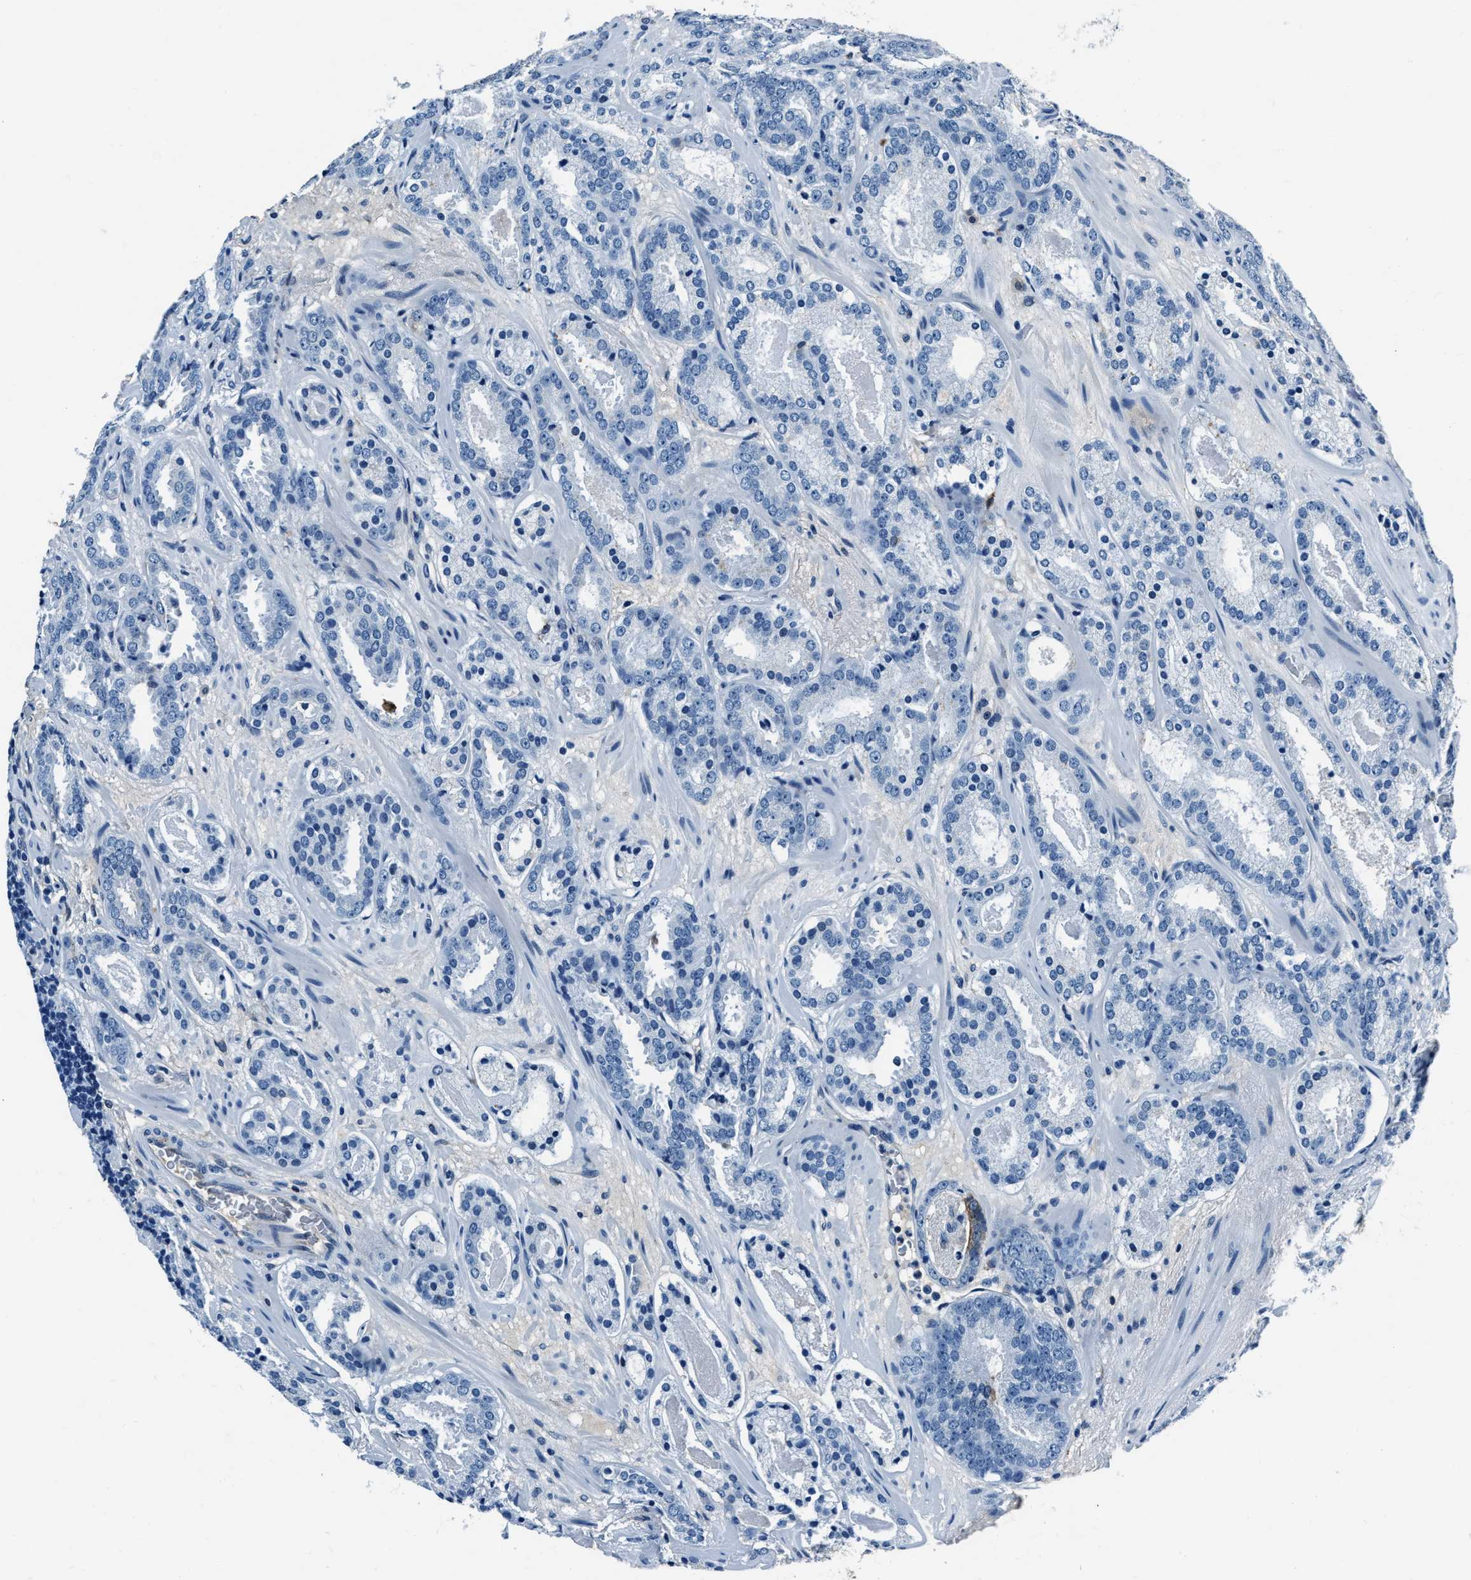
{"staining": {"intensity": "negative", "quantity": "none", "location": "none"}, "tissue": "prostate cancer", "cell_type": "Tumor cells", "image_type": "cancer", "snomed": [{"axis": "morphology", "description": "Adenocarcinoma, Low grade"}, {"axis": "topography", "description": "Prostate"}], "caption": "High power microscopy image of an immunohistochemistry (IHC) photomicrograph of prostate cancer, revealing no significant staining in tumor cells.", "gene": "PTPDC1", "patient": {"sex": "male", "age": 69}}